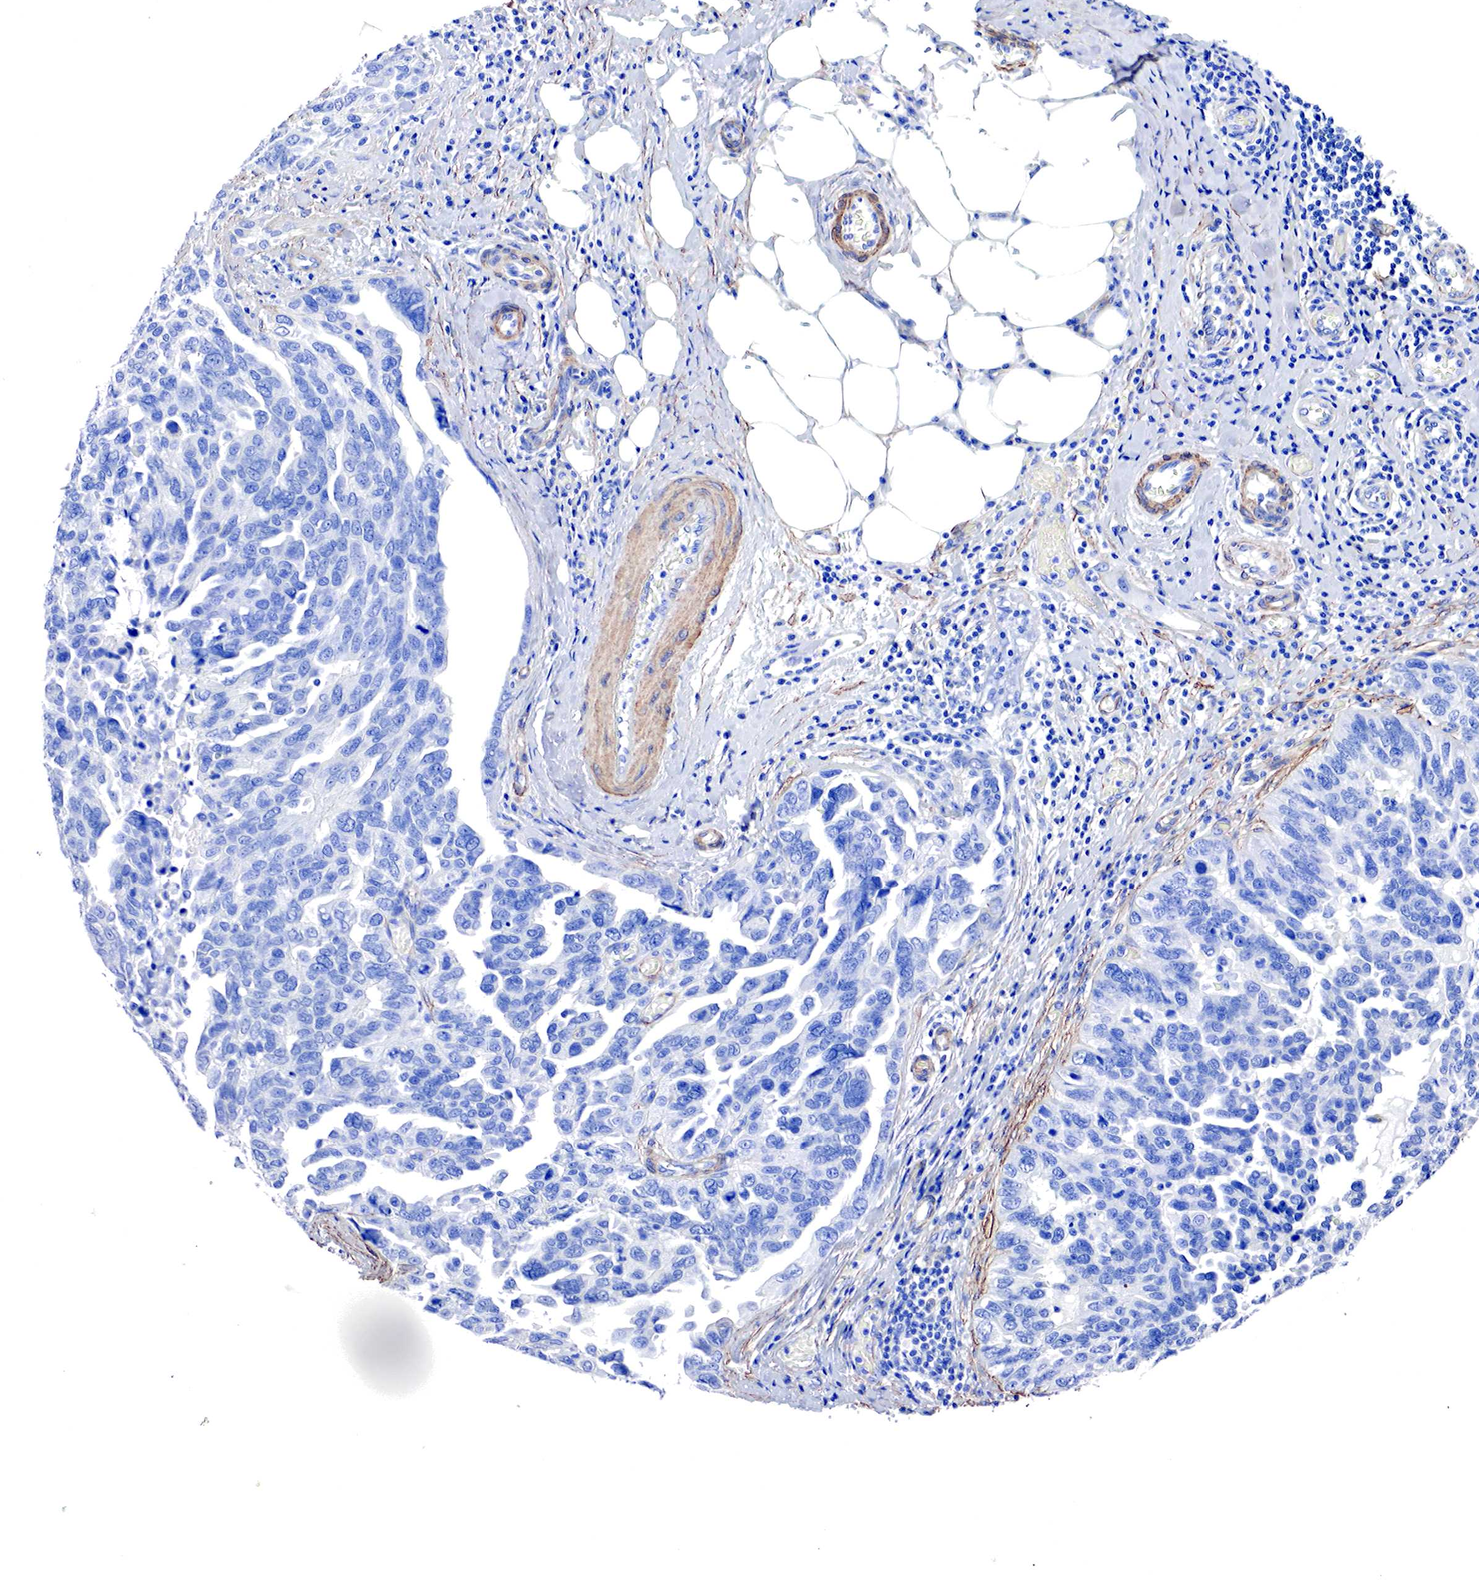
{"staining": {"intensity": "negative", "quantity": "none", "location": "none"}, "tissue": "ovarian cancer", "cell_type": "Tumor cells", "image_type": "cancer", "snomed": [{"axis": "morphology", "description": "Cystadenocarcinoma, serous, NOS"}, {"axis": "topography", "description": "Ovary"}], "caption": "This is a photomicrograph of immunohistochemistry staining of ovarian cancer, which shows no positivity in tumor cells.", "gene": "TPM1", "patient": {"sex": "female", "age": 64}}